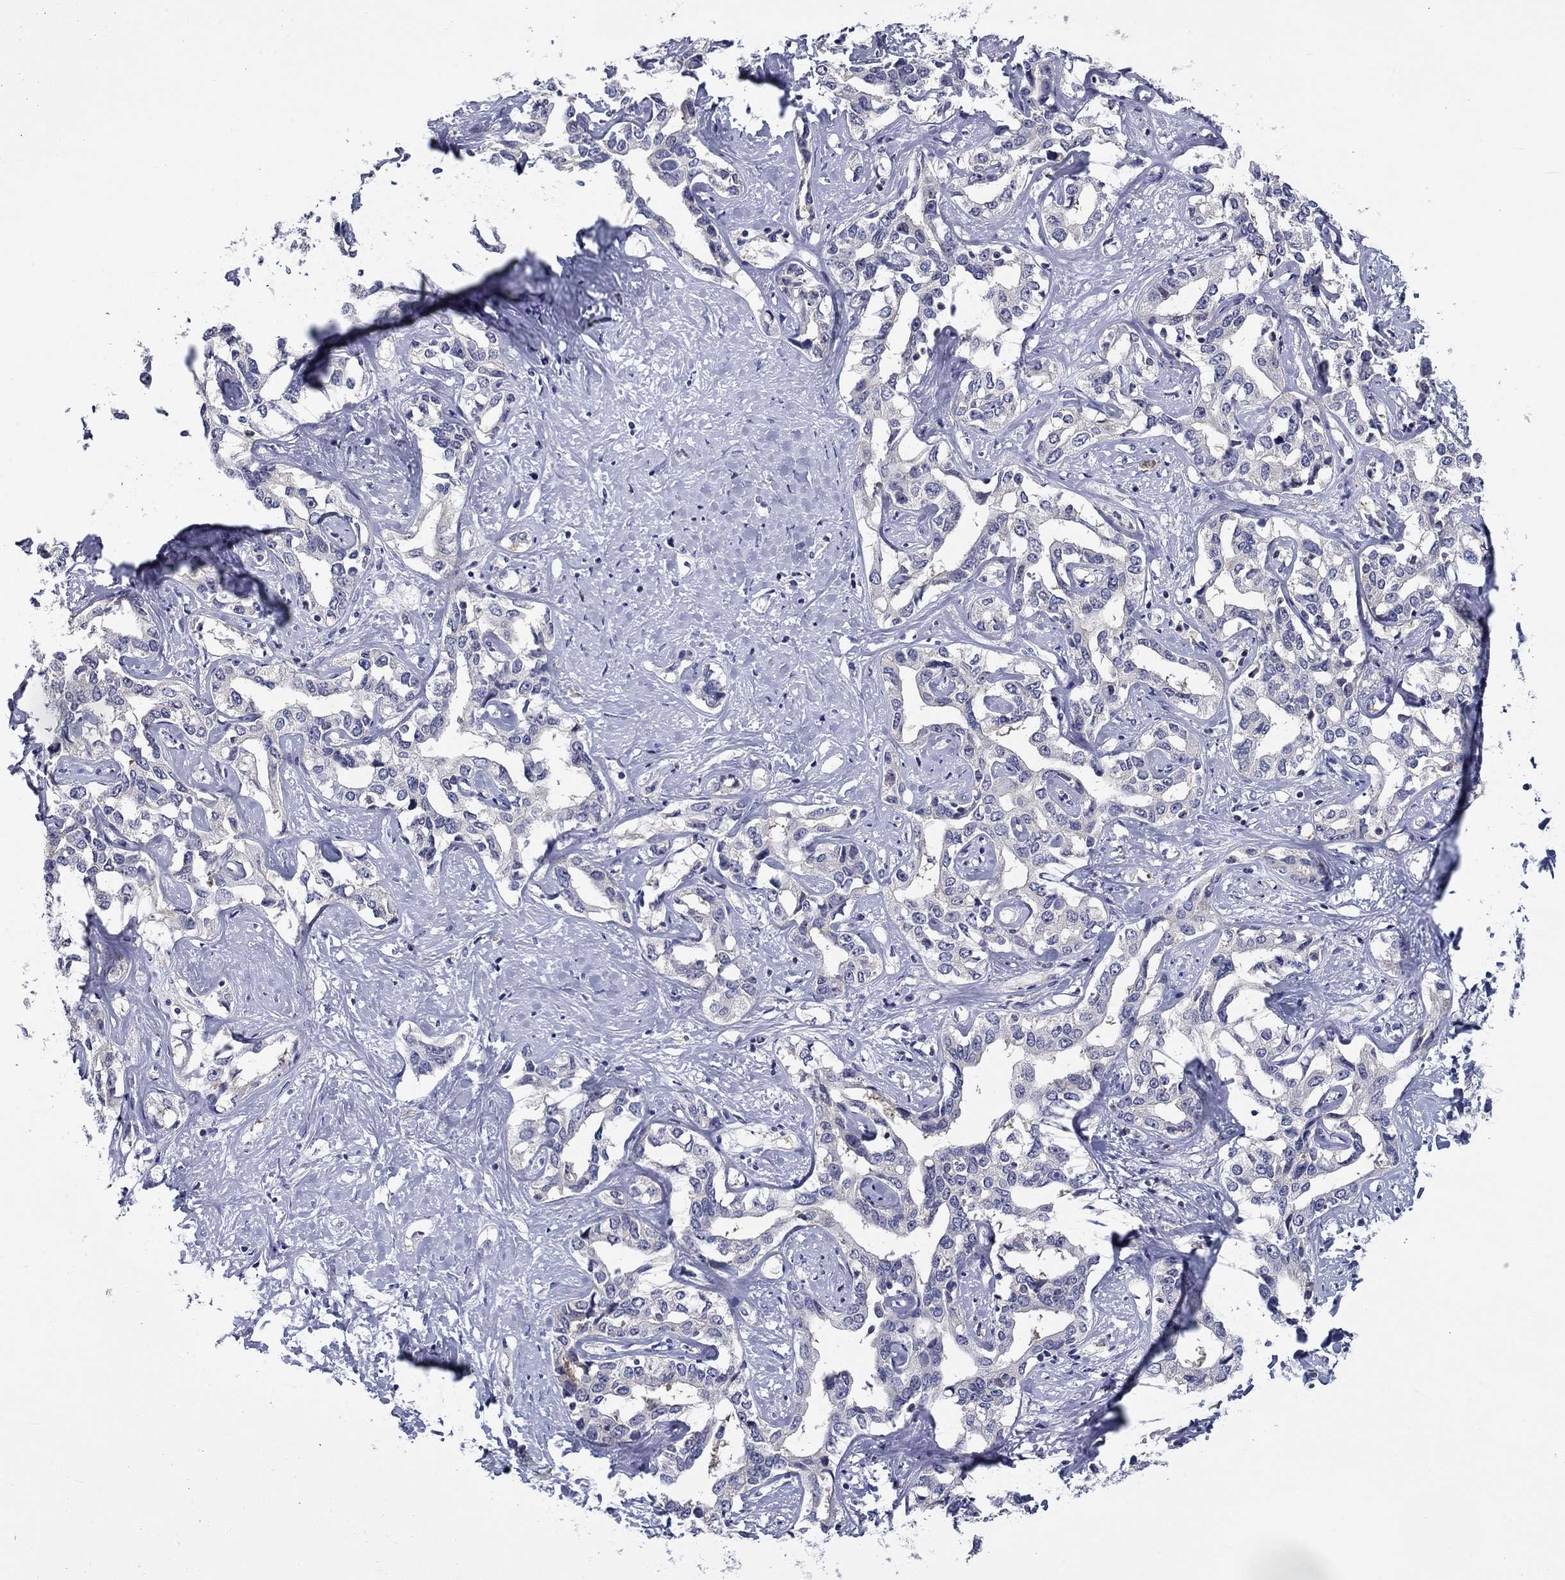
{"staining": {"intensity": "negative", "quantity": "none", "location": "none"}, "tissue": "liver cancer", "cell_type": "Tumor cells", "image_type": "cancer", "snomed": [{"axis": "morphology", "description": "Cholangiocarcinoma"}, {"axis": "topography", "description": "Liver"}], "caption": "Protein analysis of liver cancer (cholangiocarcinoma) demonstrates no significant expression in tumor cells. (Brightfield microscopy of DAB (3,3'-diaminobenzidine) immunohistochemistry at high magnification).", "gene": "POU2F2", "patient": {"sex": "male", "age": 59}}